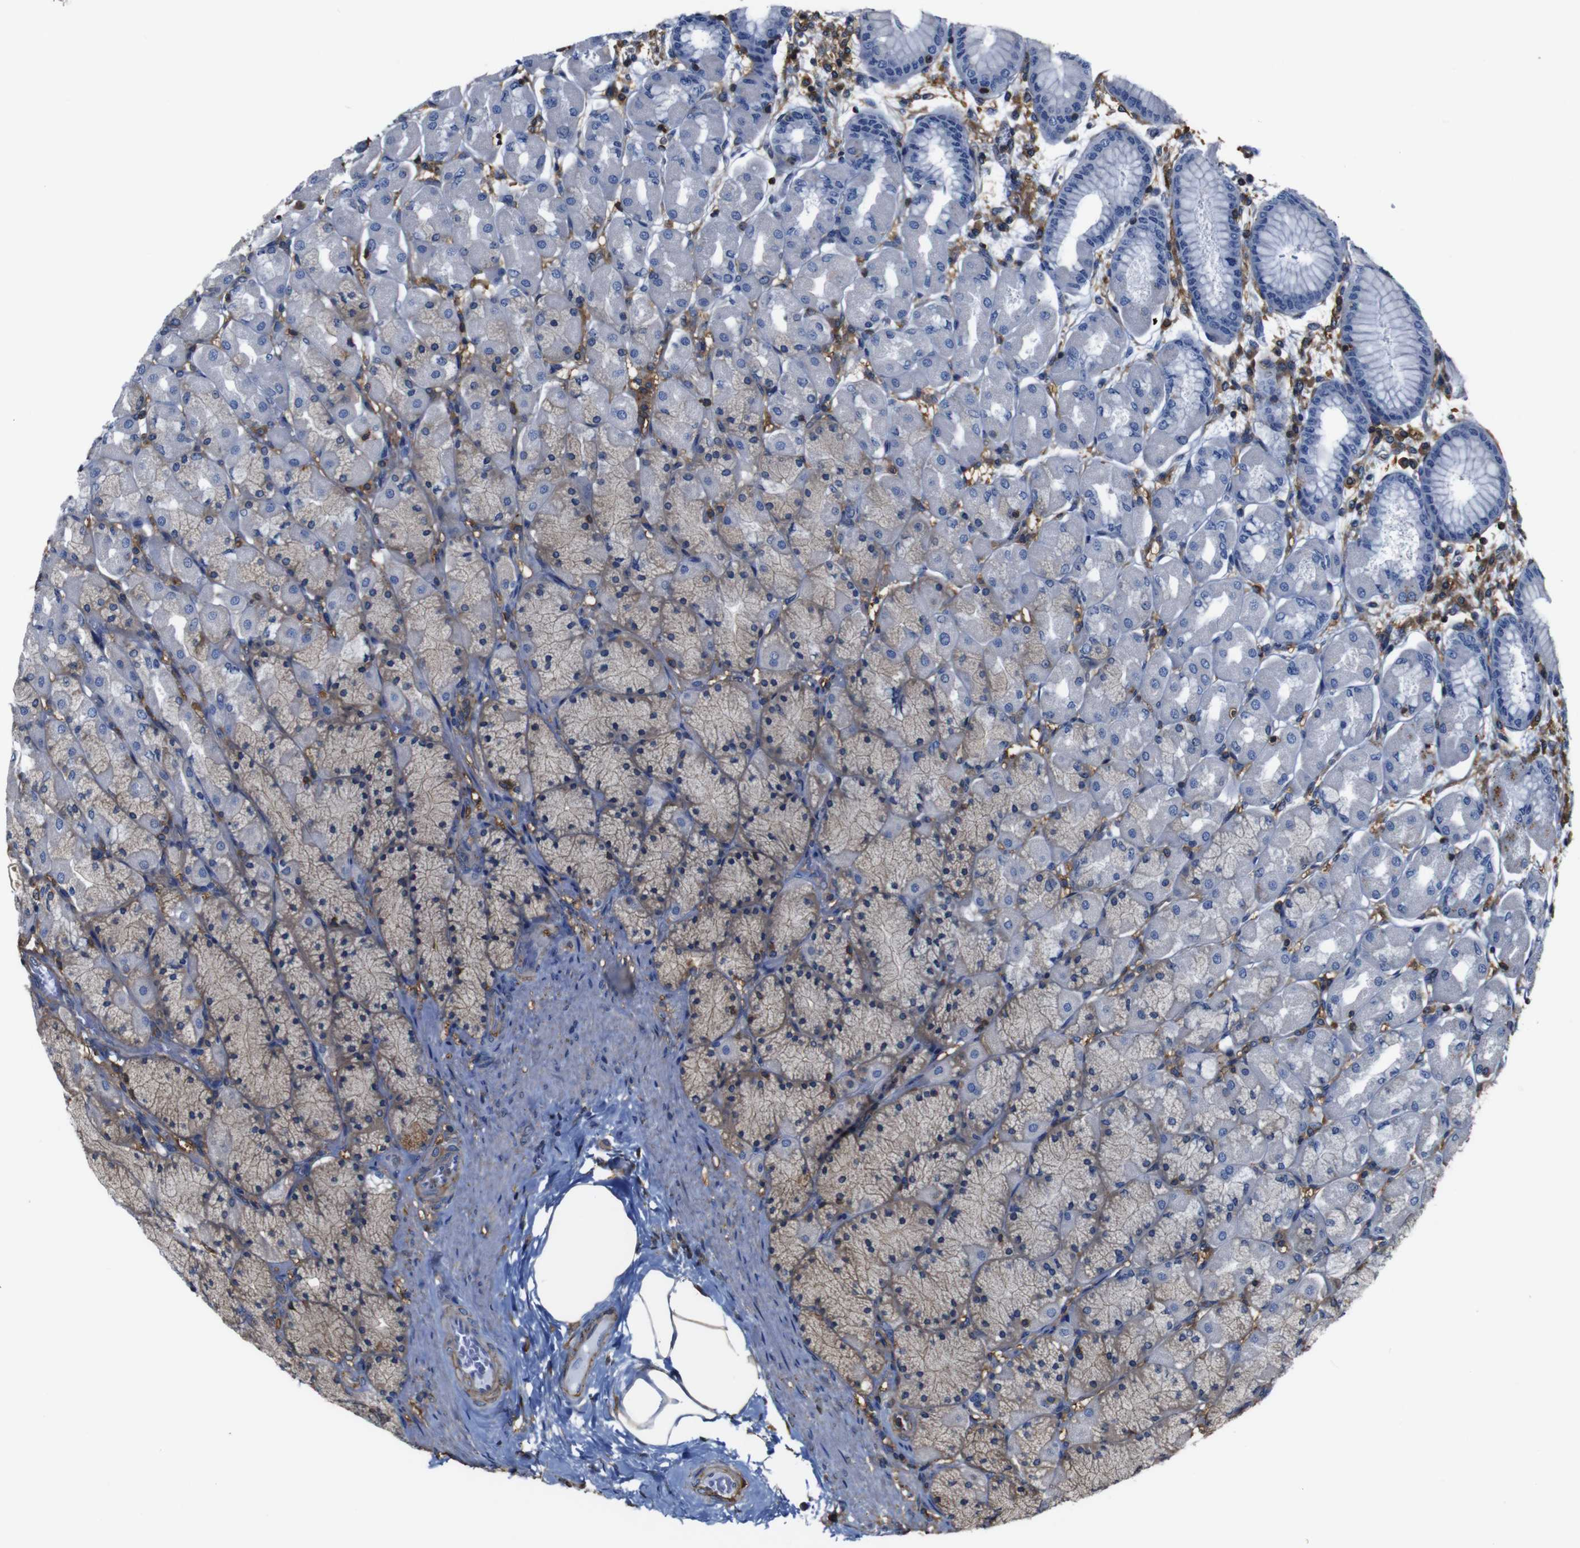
{"staining": {"intensity": "weak", "quantity": "<25%", "location": "cytoplasmic/membranous"}, "tissue": "stomach", "cell_type": "Glandular cells", "image_type": "normal", "snomed": [{"axis": "morphology", "description": "Normal tissue, NOS"}, {"axis": "topography", "description": "Stomach, upper"}], "caption": "Immunohistochemistry (IHC) photomicrograph of unremarkable stomach: human stomach stained with DAB (3,3'-diaminobenzidine) displays no significant protein positivity in glandular cells.", "gene": "PI4KA", "patient": {"sex": "female", "age": 56}}